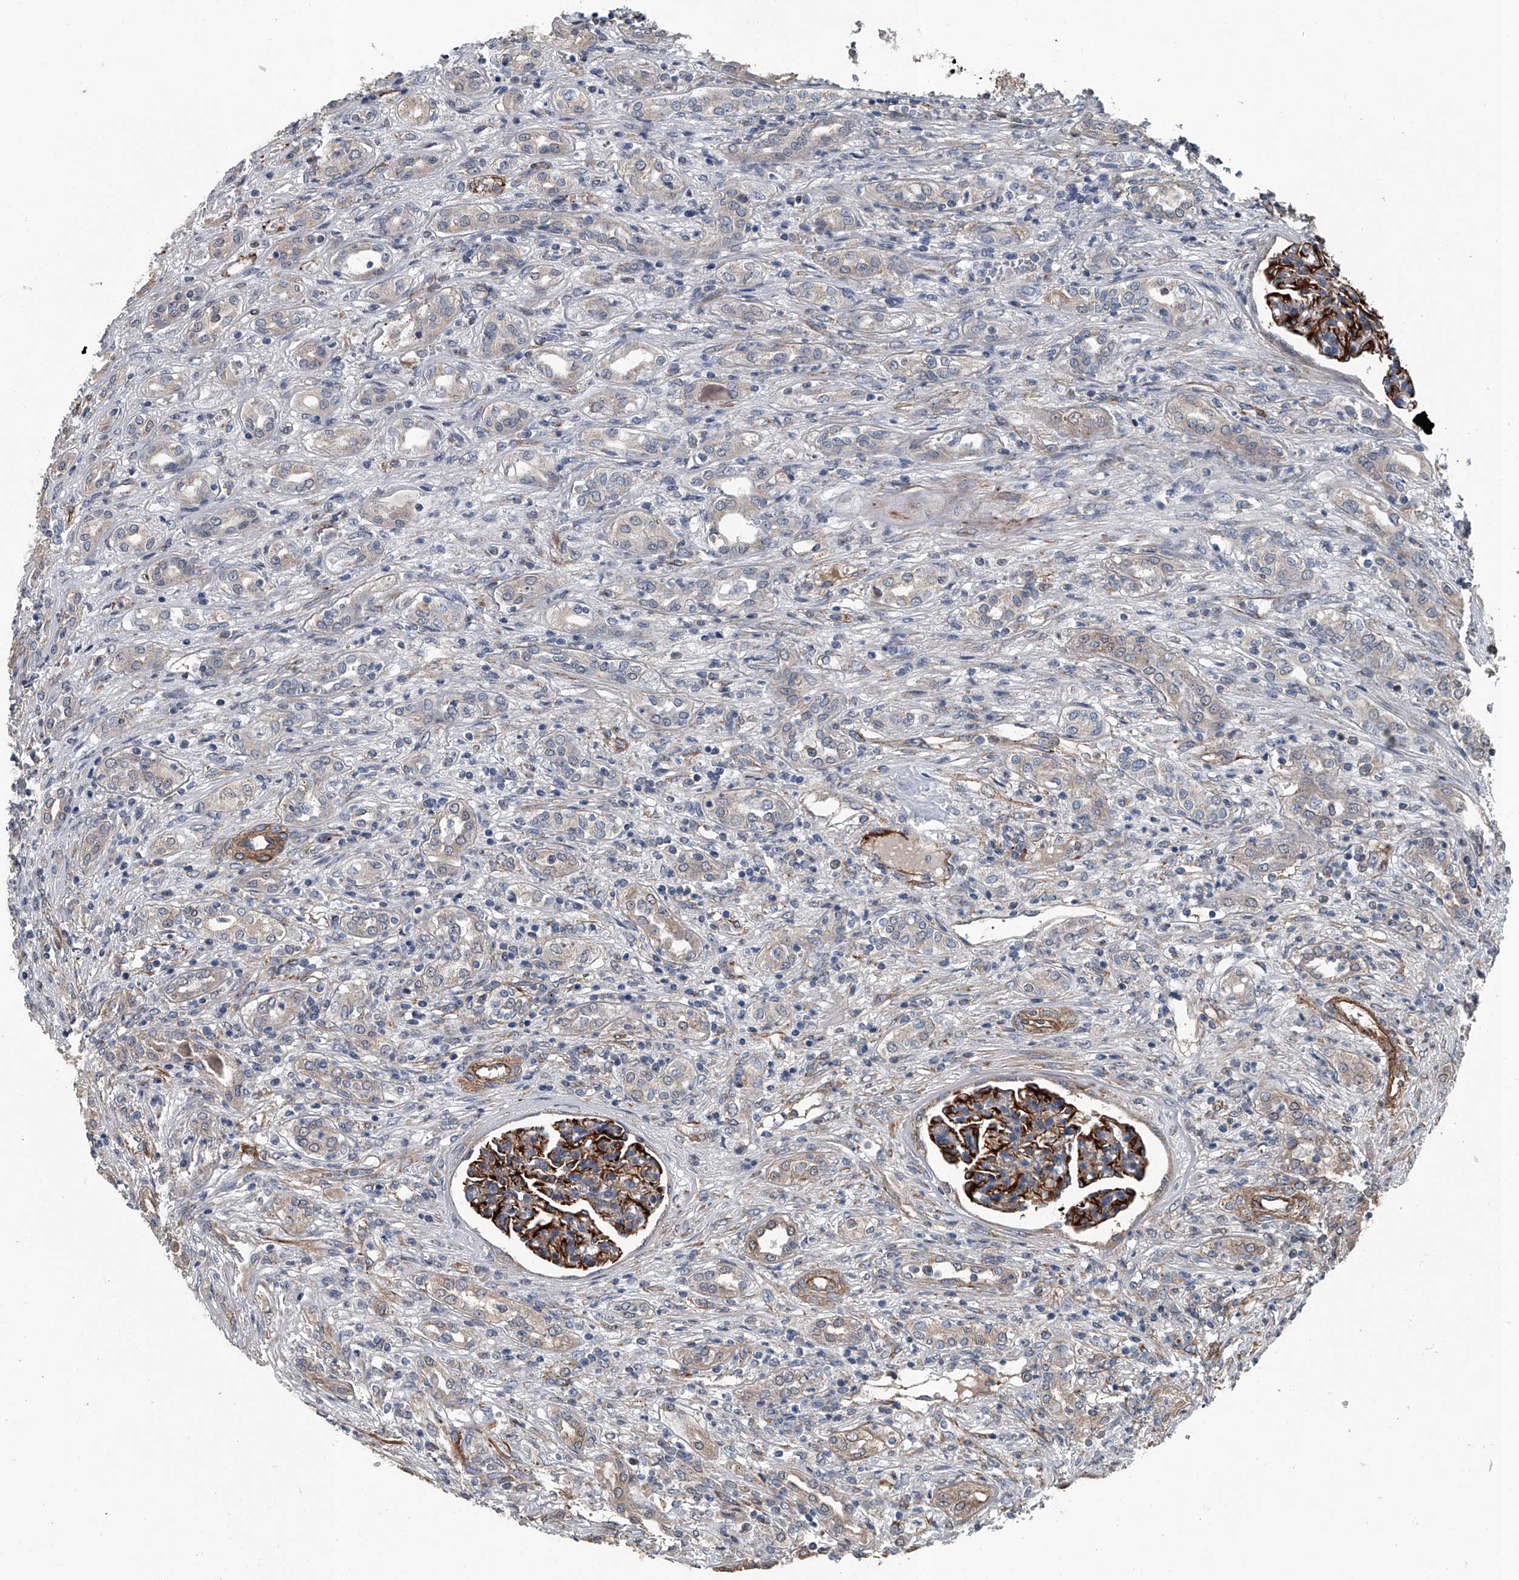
{"staining": {"intensity": "weak", "quantity": "<25%", "location": "cytoplasmic/membranous"}, "tissue": "renal cancer", "cell_type": "Tumor cells", "image_type": "cancer", "snomed": [{"axis": "morphology", "description": "Adenocarcinoma, NOS"}, {"axis": "topography", "description": "Kidney"}], "caption": "High power microscopy micrograph of an immunohistochemistry micrograph of renal cancer, revealing no significant expression in tumor cells.", "gene": "LDLRAD2", "patient": {"sex": "female", "age": 54}}